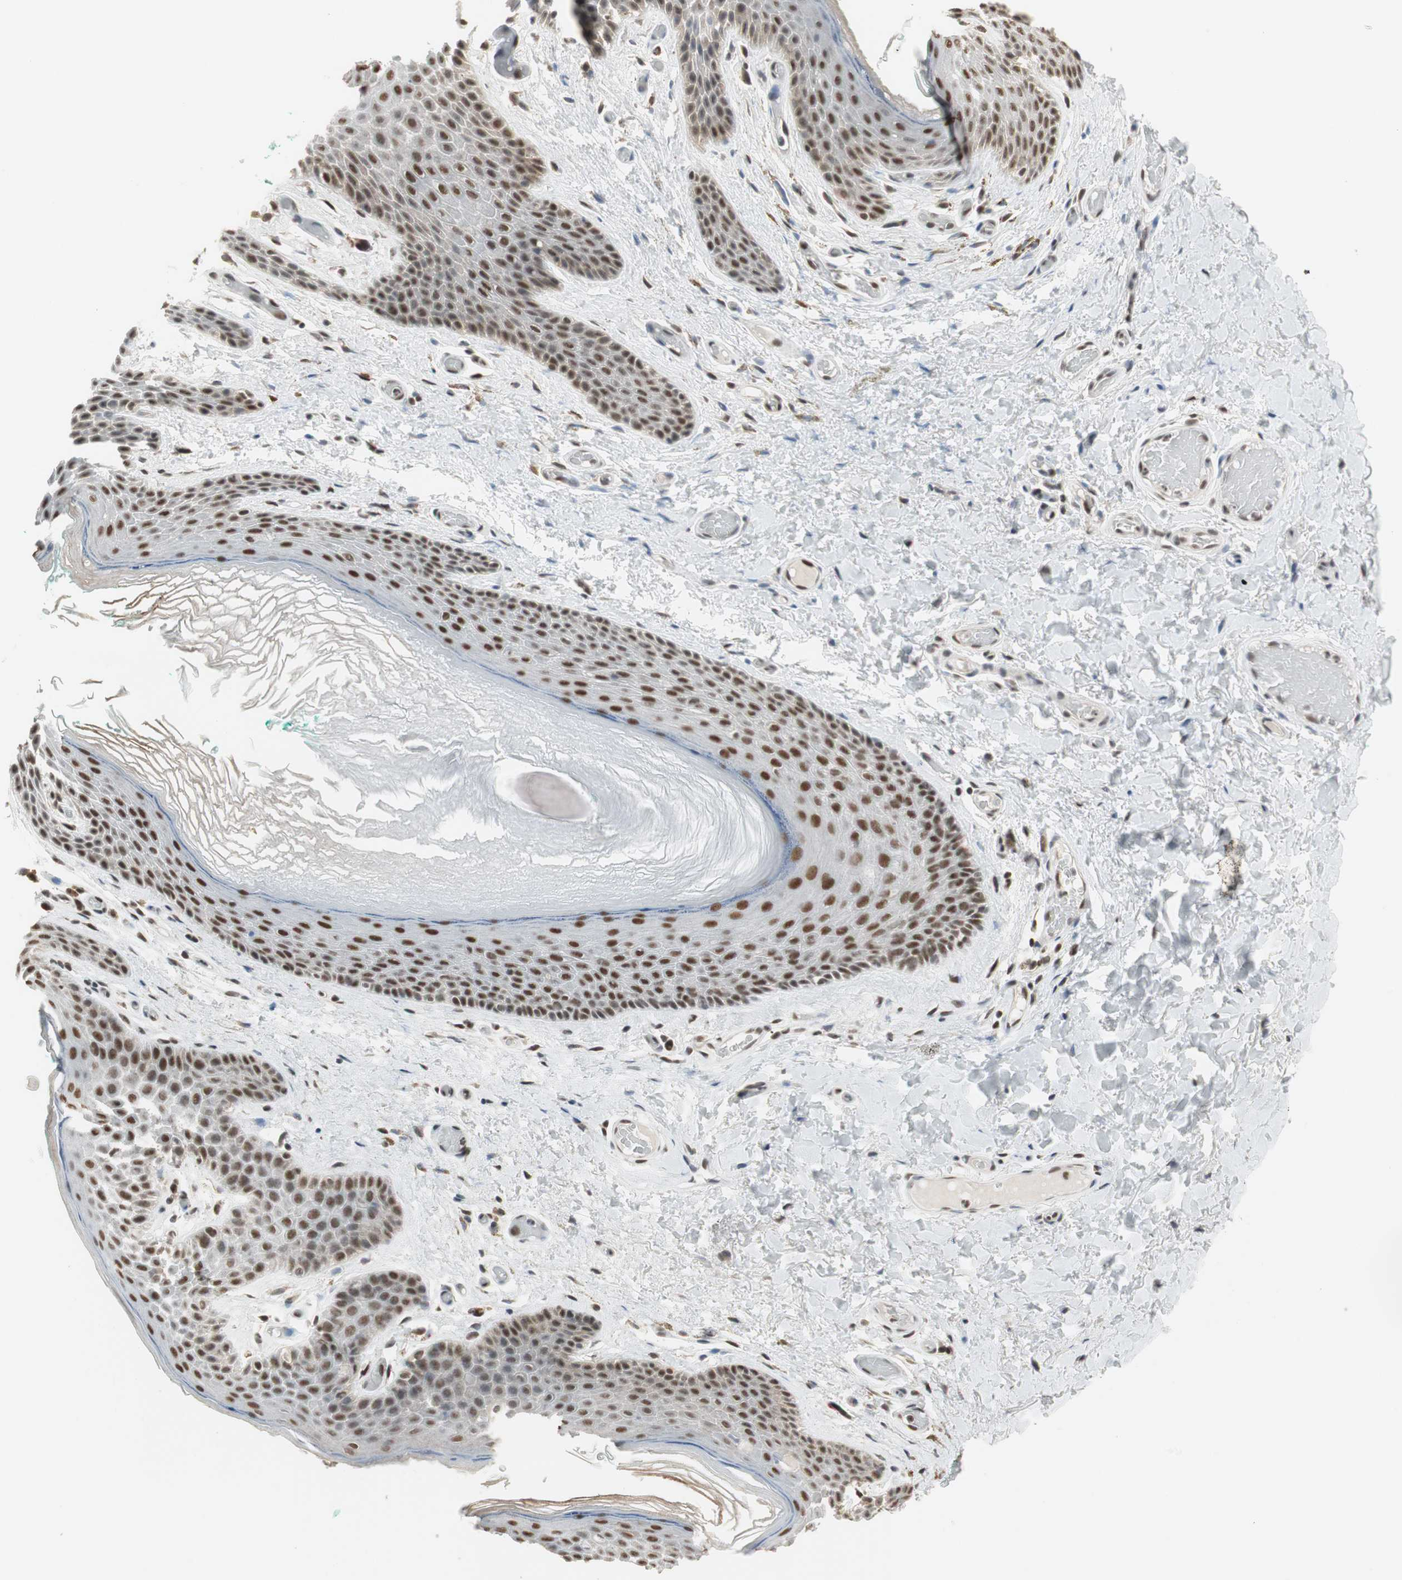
{"staining": {"intensity": "strong", "quantity": ">75%", "location": "nuclear"}, "tissue": "skin", "cell_type": "Epidermal cells", "image_type": "normal", "snomed": [{"axis": "morphology", "description": "Normal tissue, NOS"}, {"axis": "topography", "description": "Anal"}], "caption": "Immunohistochemical staining of benign human skin shows >75% levels of strong nuclear protein expression in about >75% of epidermal cells.", "gene": "RTF1", "patient": {"sex": "male", "age": 74}}